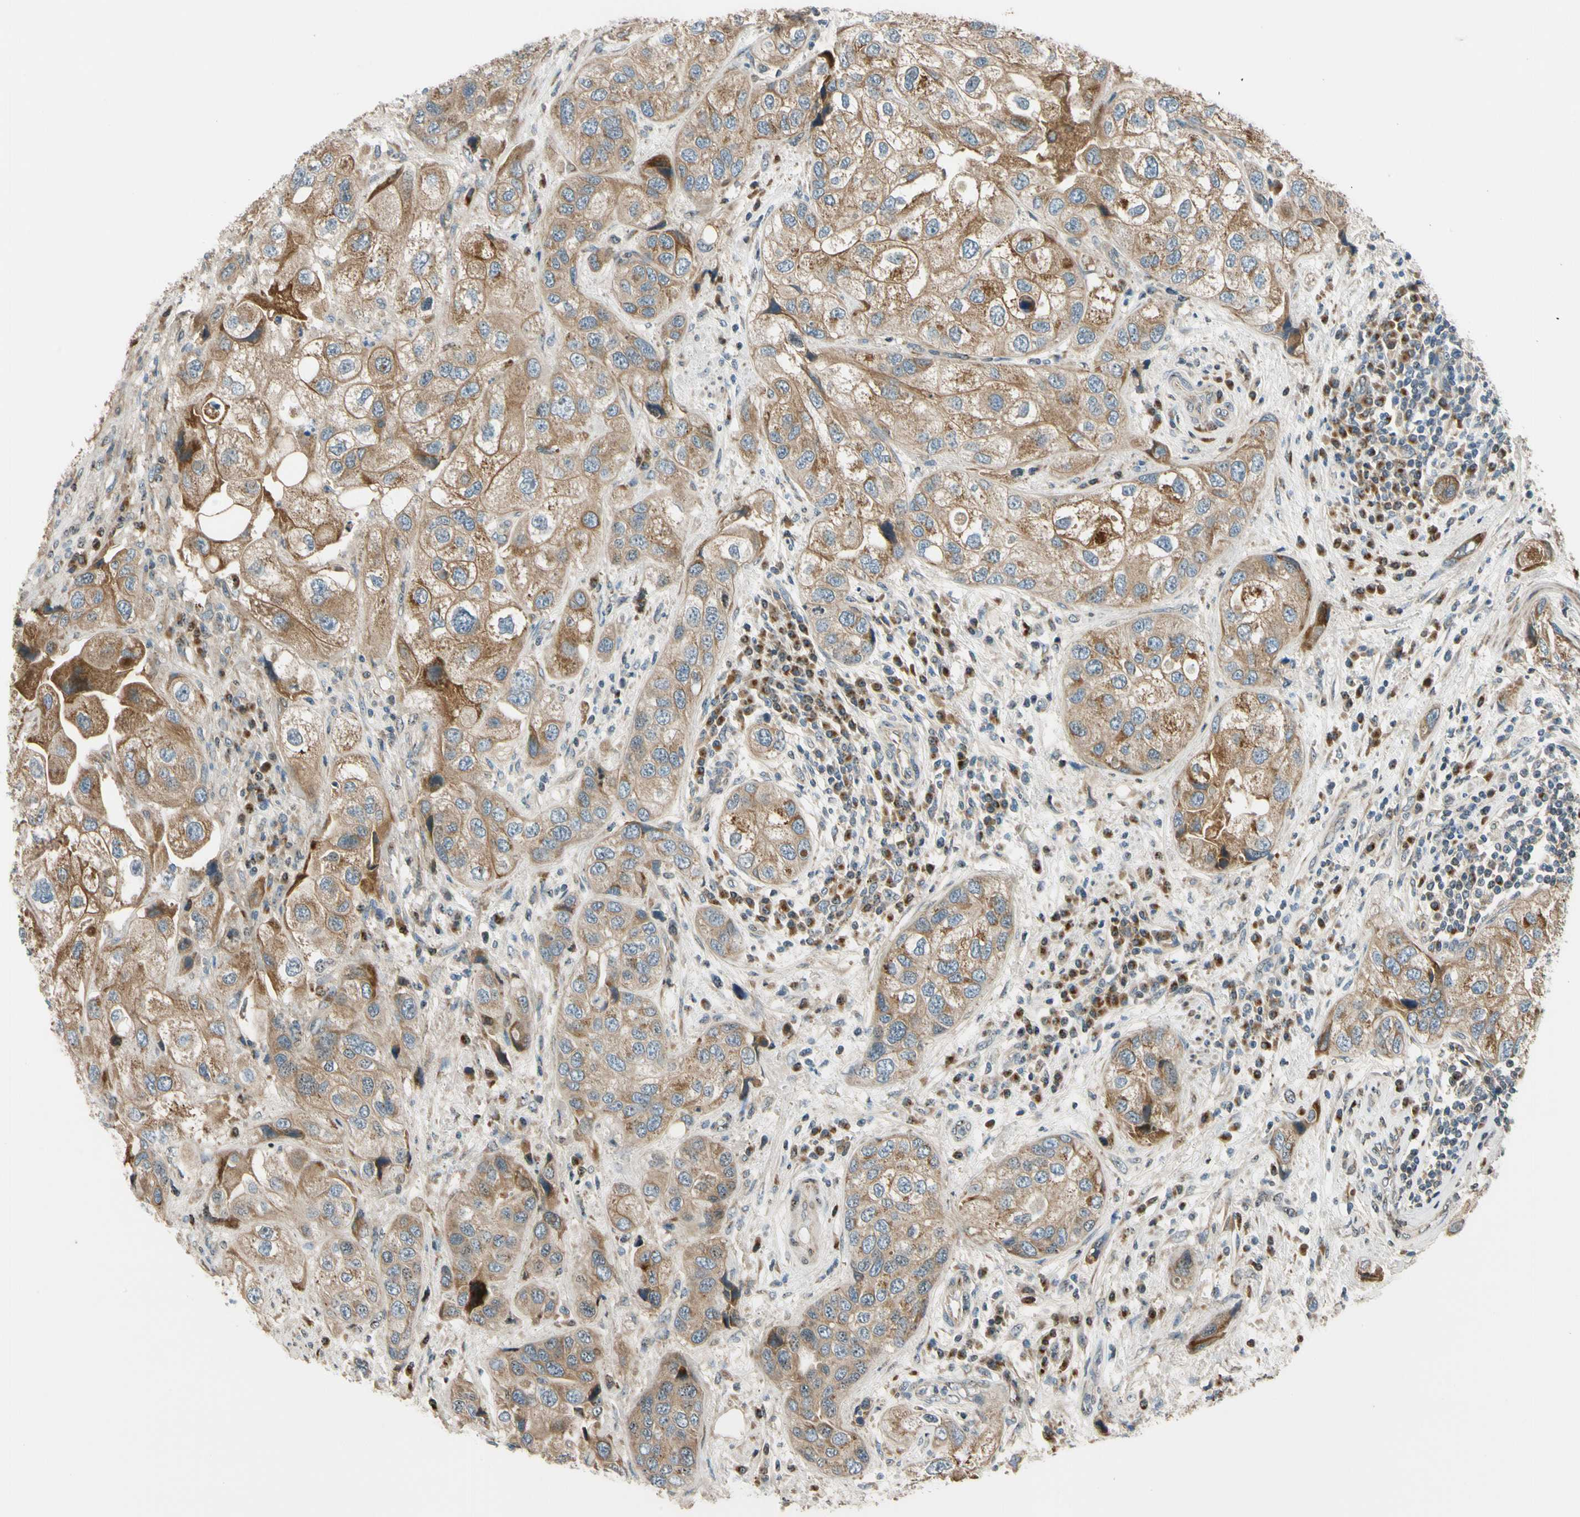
{"staining": {"intensity": "moderate", "quantity": ">75%", "location": "cytoplasmic/membranous"}, "tissue": "urothelial cancer", "cell_type": "Tumor cells", "image_type": "cancer", "snomed": [{"axis": "morphology", "description": "Urothelial carcinoma, High grade"}, {"axis": "topography", "description": "Urinary bladder"}], "caption": "The image shows staining of high-grade urothelial carcinoma, revealing moderate cytoplasmic/membranous protein positivity (brown color) within tumor cells.", "gene": "MST1R", "patient": {"sex": "female", "age": 64}}